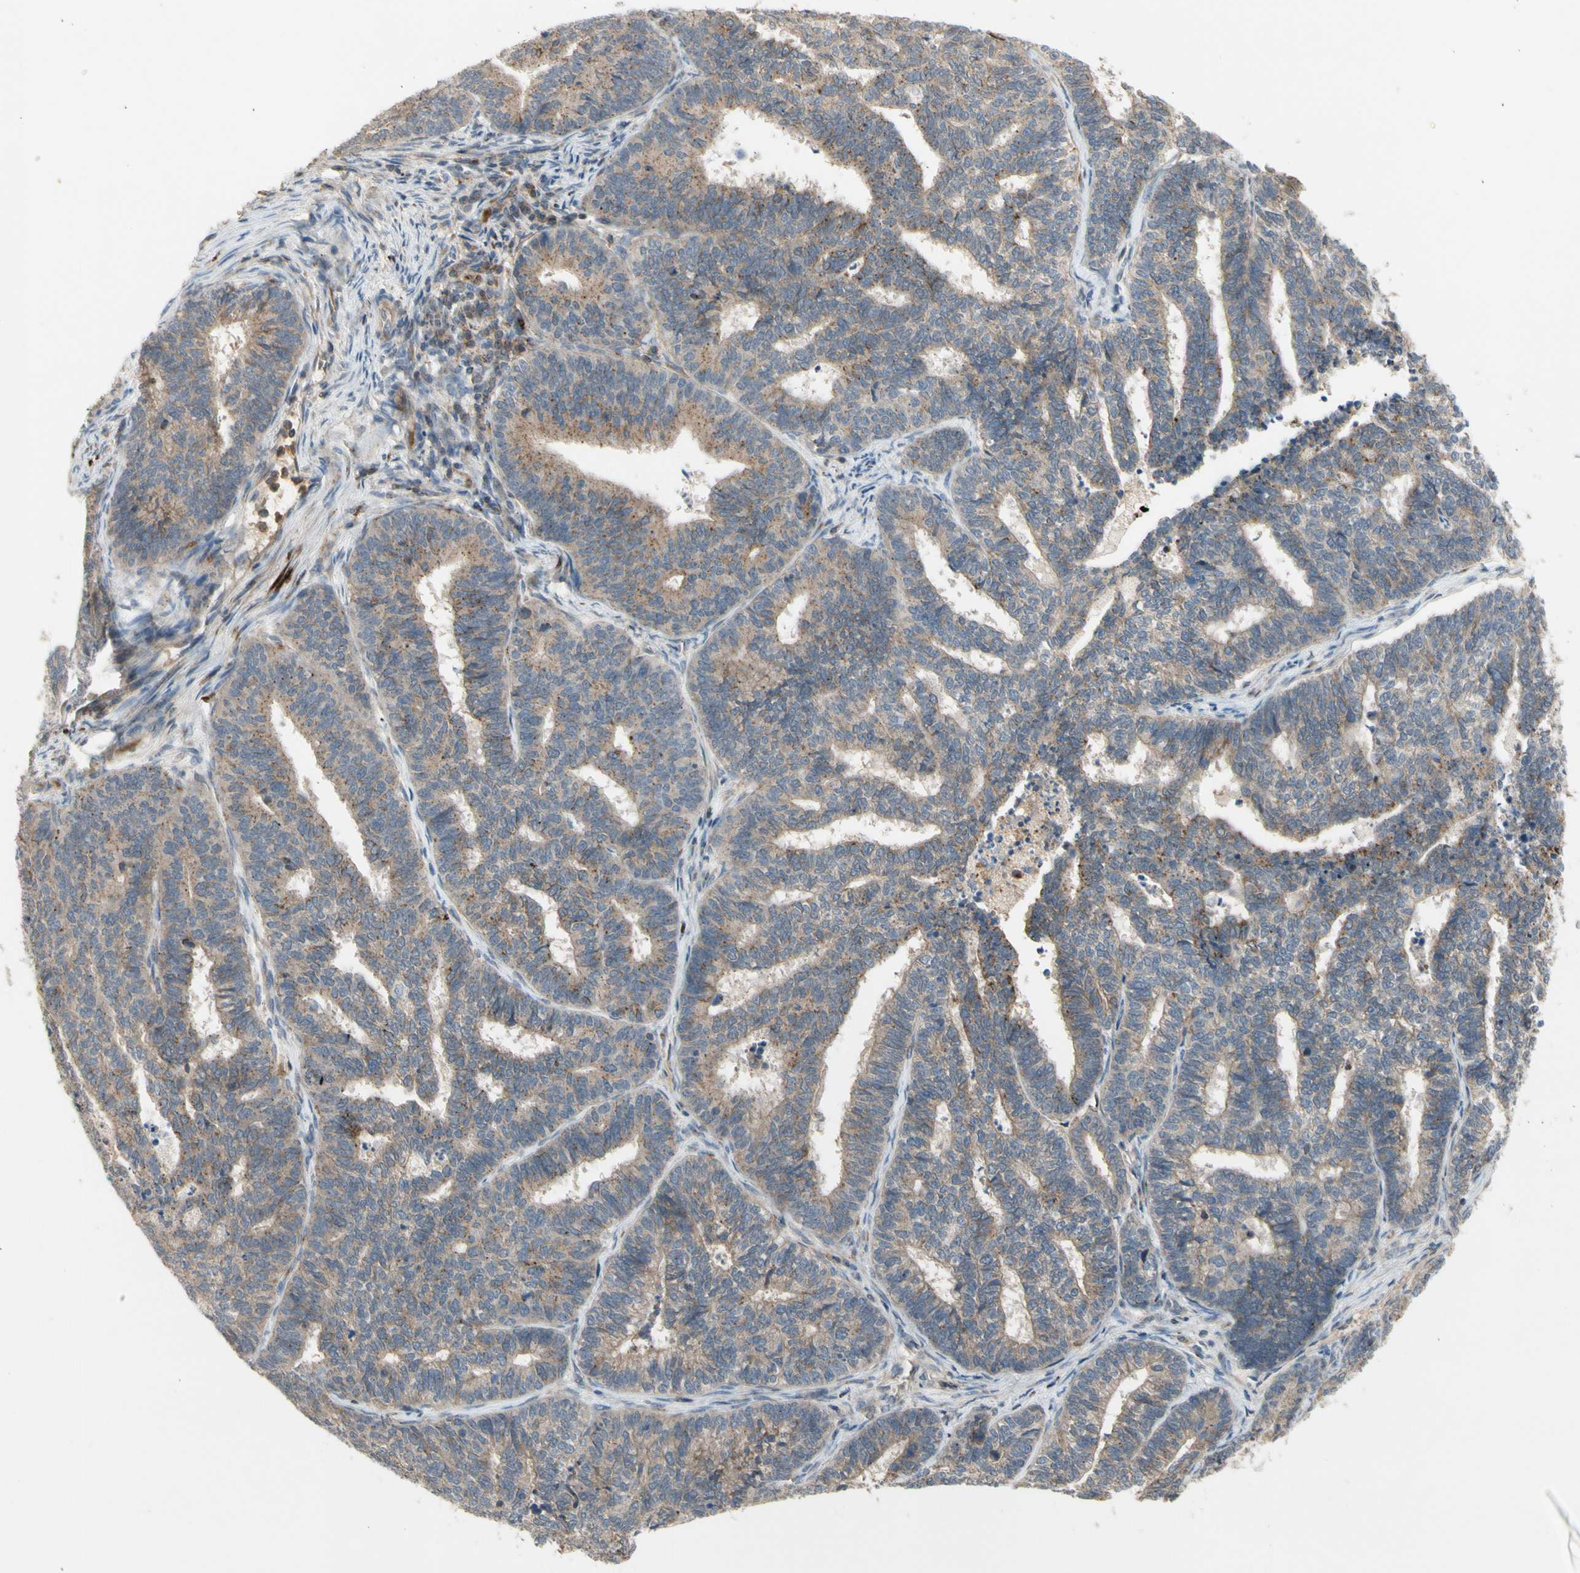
{"staining": {"intensity": "weak", "quantity": ">75%", "location": "cytoplasmic/membranous"}, "tissue": "endometrial cancer", "cell_type": "Tumor cells", "image_type": "cancer", "snomed": [{"axis": "morphology", "description": "Adenocarcinoma, NOS"}, {"axis": "topography", "description": "Endometrium"}], "caption": "Protein staining shows weak cytoplasmic/membranous expression in about >75% of tumor cells in endometrial cancer.", "gene": "GALNT5", "patient": {"sex": "female", "age": 70}}